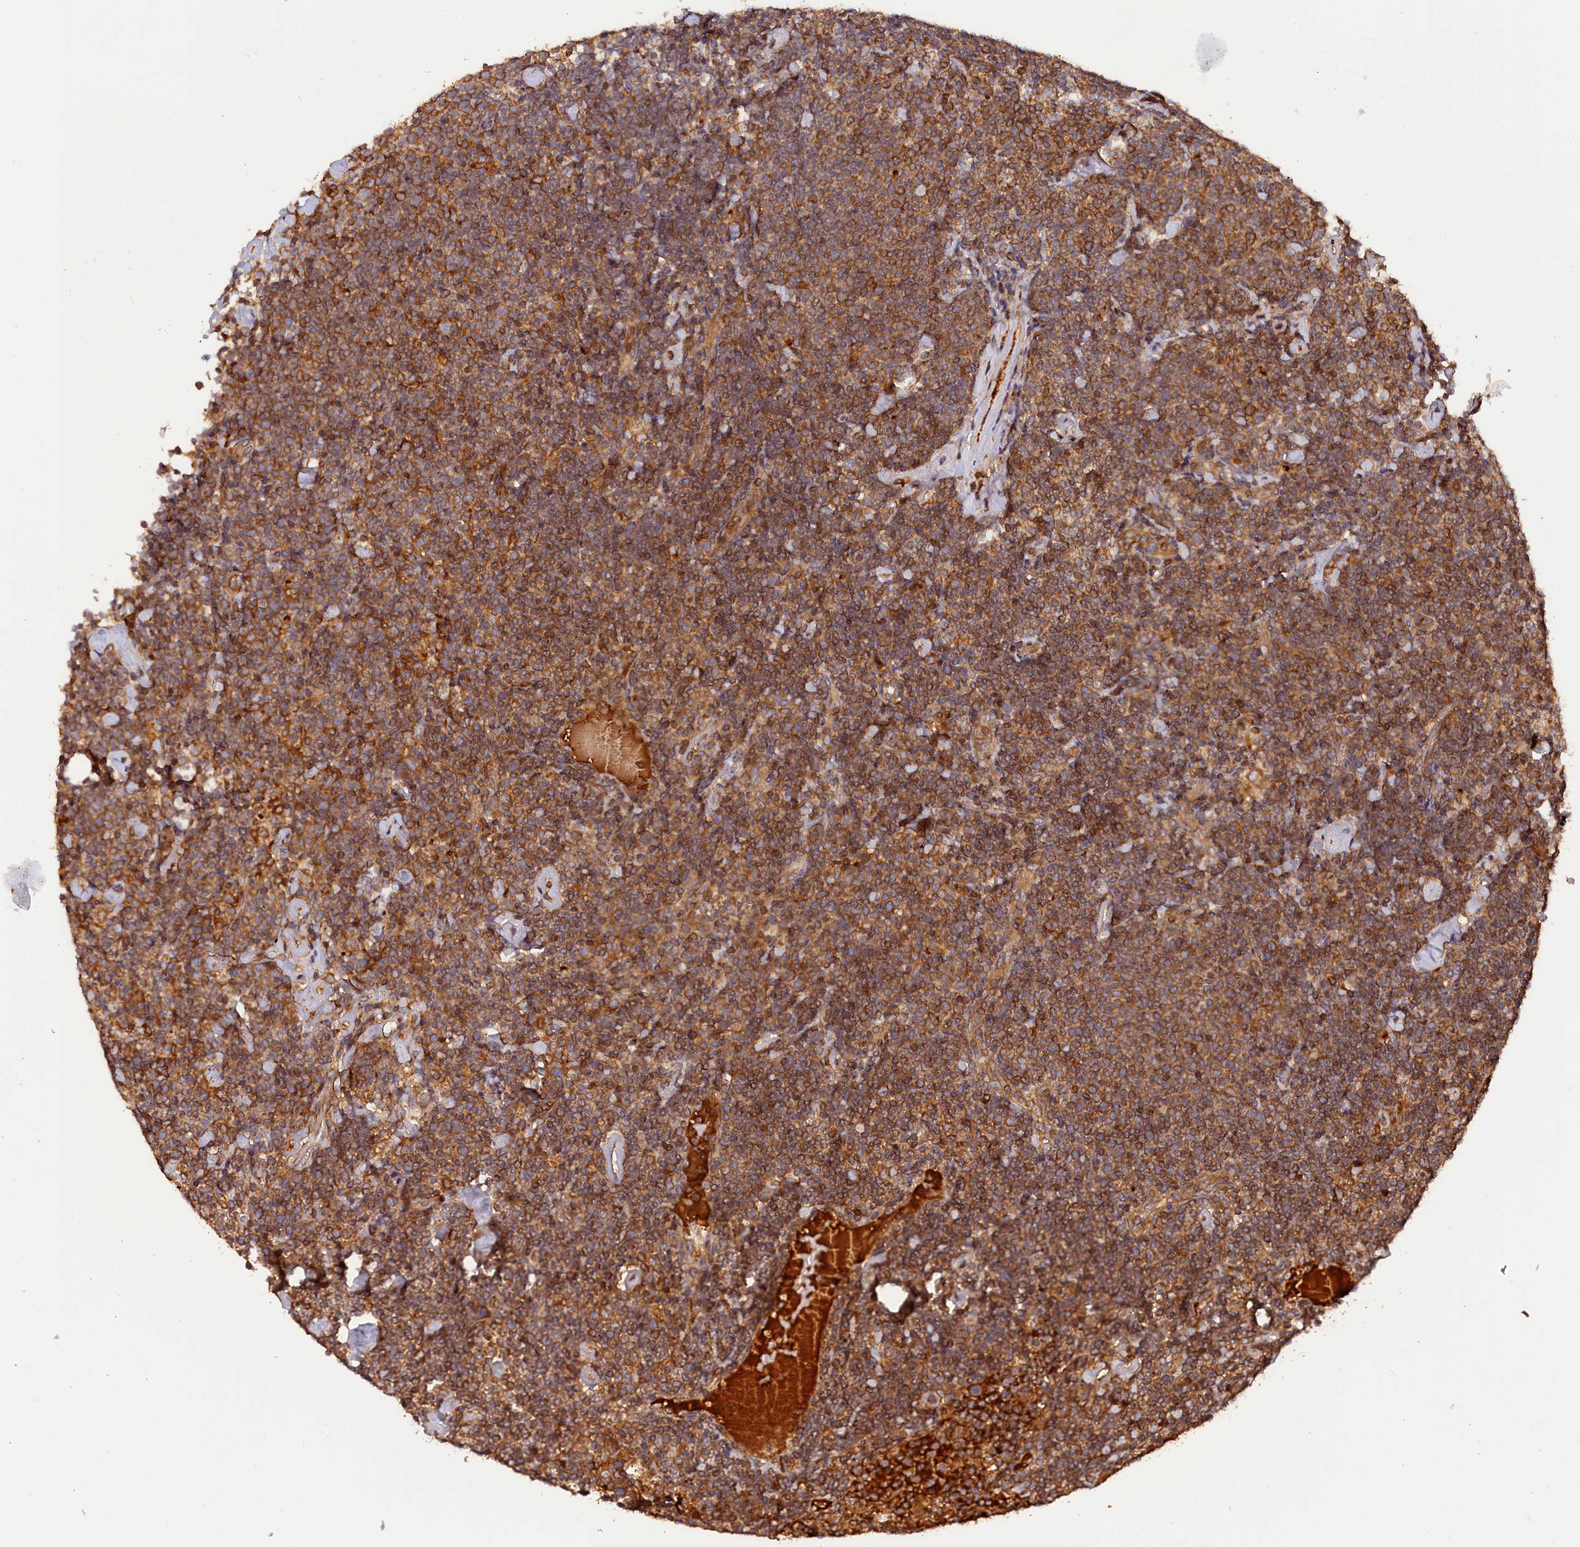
{"staining": {"intensity": "strong", "quantity": ">75%", "location": "cytoplasmic/membranous"}, "tissue": "lymphoma", "cell_type": "Tumor cells", "image_type": "cancer", "snomed": [{"axis": "morphology", "description": "Malignant lymphoma, non-Hodgkin's type, High grade"}, {"axis": "topography", "description": "Lymph node"}], "caption": "A high-resolution histopathology image shows IHC staining of lymphoma, which reveals strong cytoplasmic/membranous staining in about >75% of tumor cells.", "gene": "HMOX2", "patient": {"sex": "male", "age": 61}}